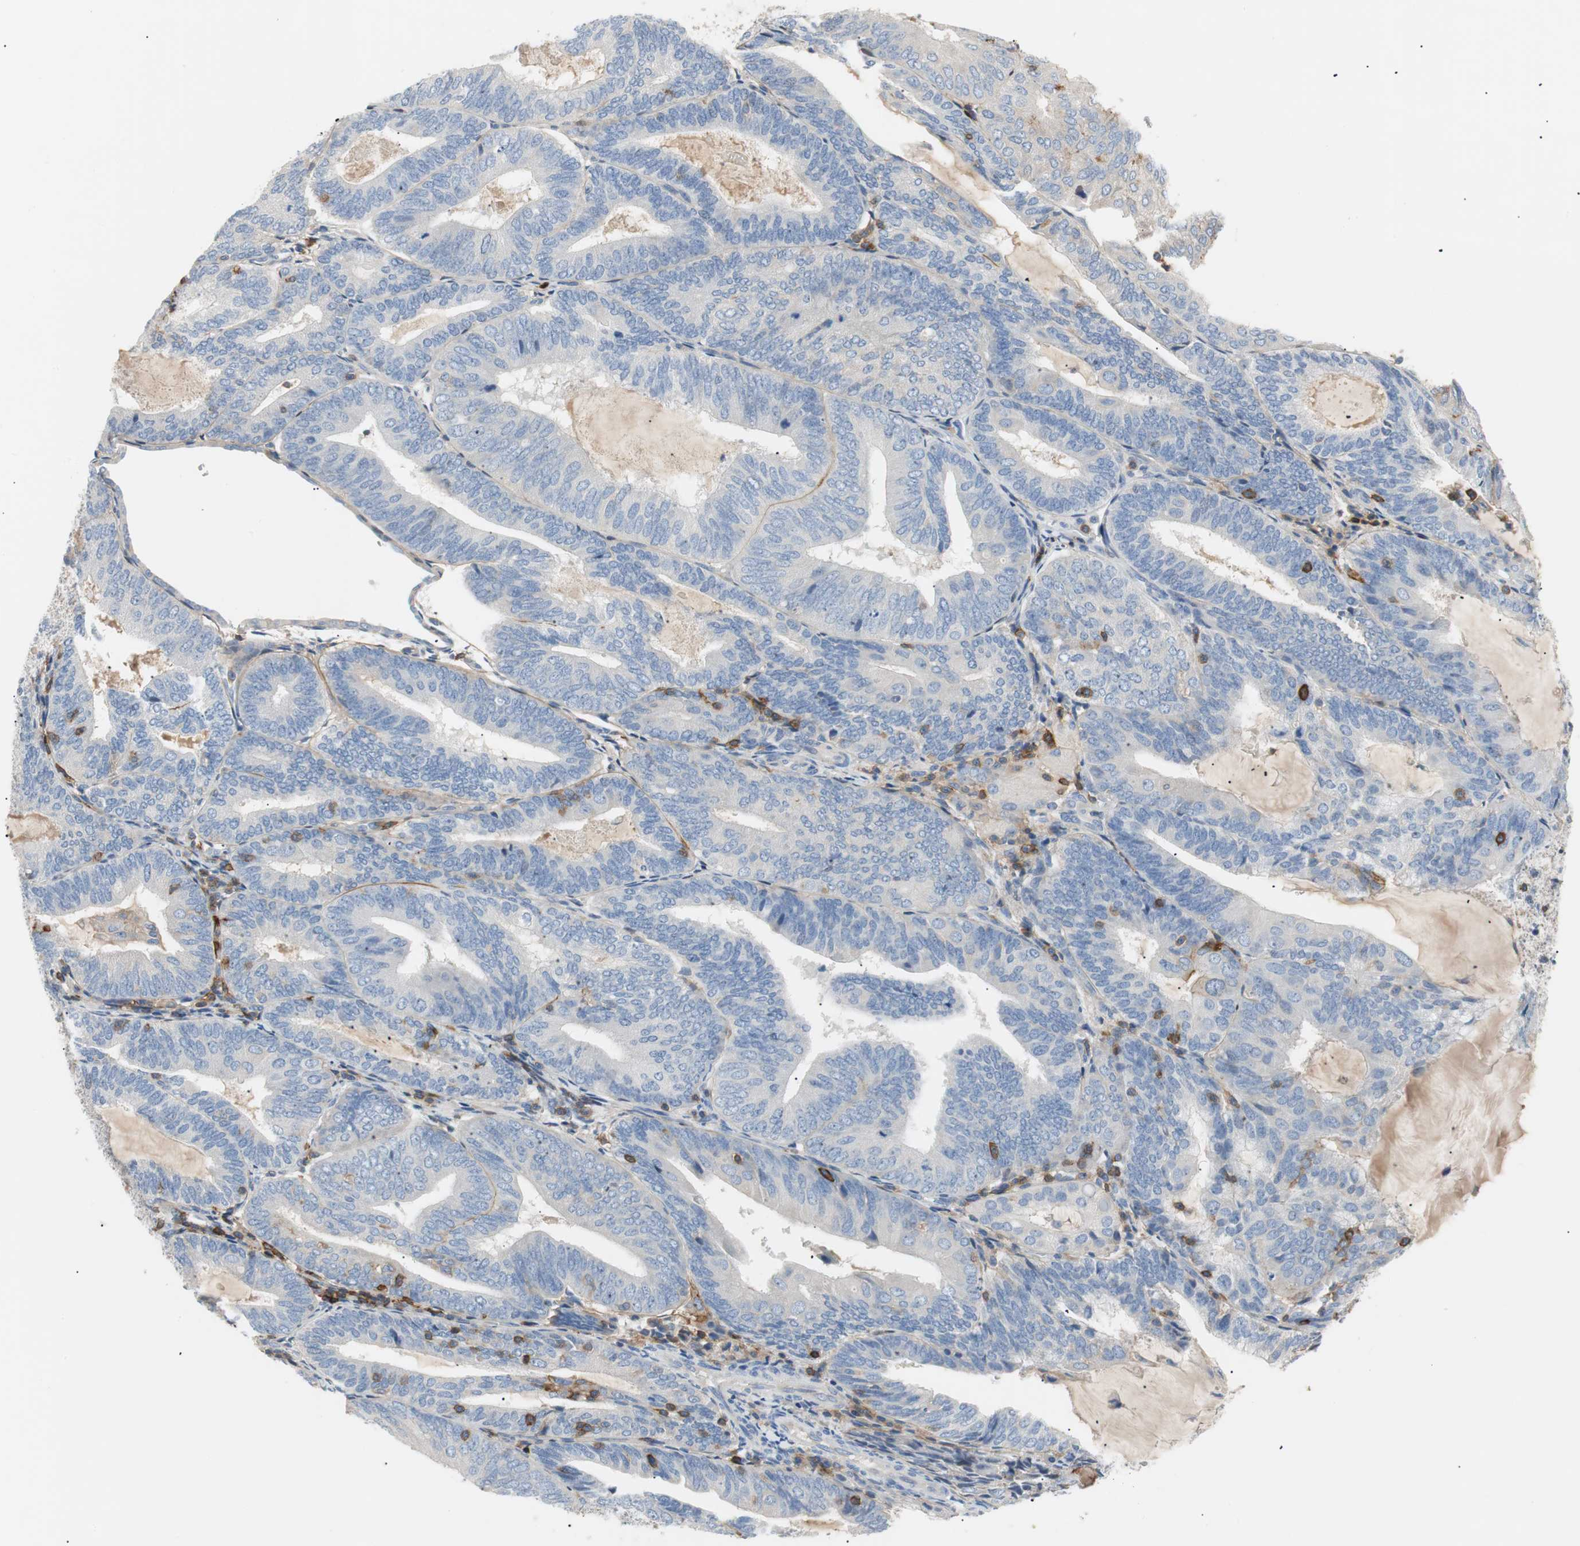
{"staining": {"intensity": "moderate", "quantity": "<25%", "location": "cytoplasmic/membranous"}, "tissue": "endometrial cancer", "cell_type": "Tumor cells", "image_type": "cancer", "snomed": [{"axis": "morphology", "description": "Adenocarcinoma, NOS"}, {"axis": "topography", "description": "Endometrium"}], "caption": "The micrograph reveals immunohistochemical staining of adenocarcinoma (endometrial). There is moderate cytoplasmic/membranous positivity is appreciated in approximately <25% of tumor cells.", "gene": "TNFRSF18", "patient": {"sex": "female", "age": 81}}